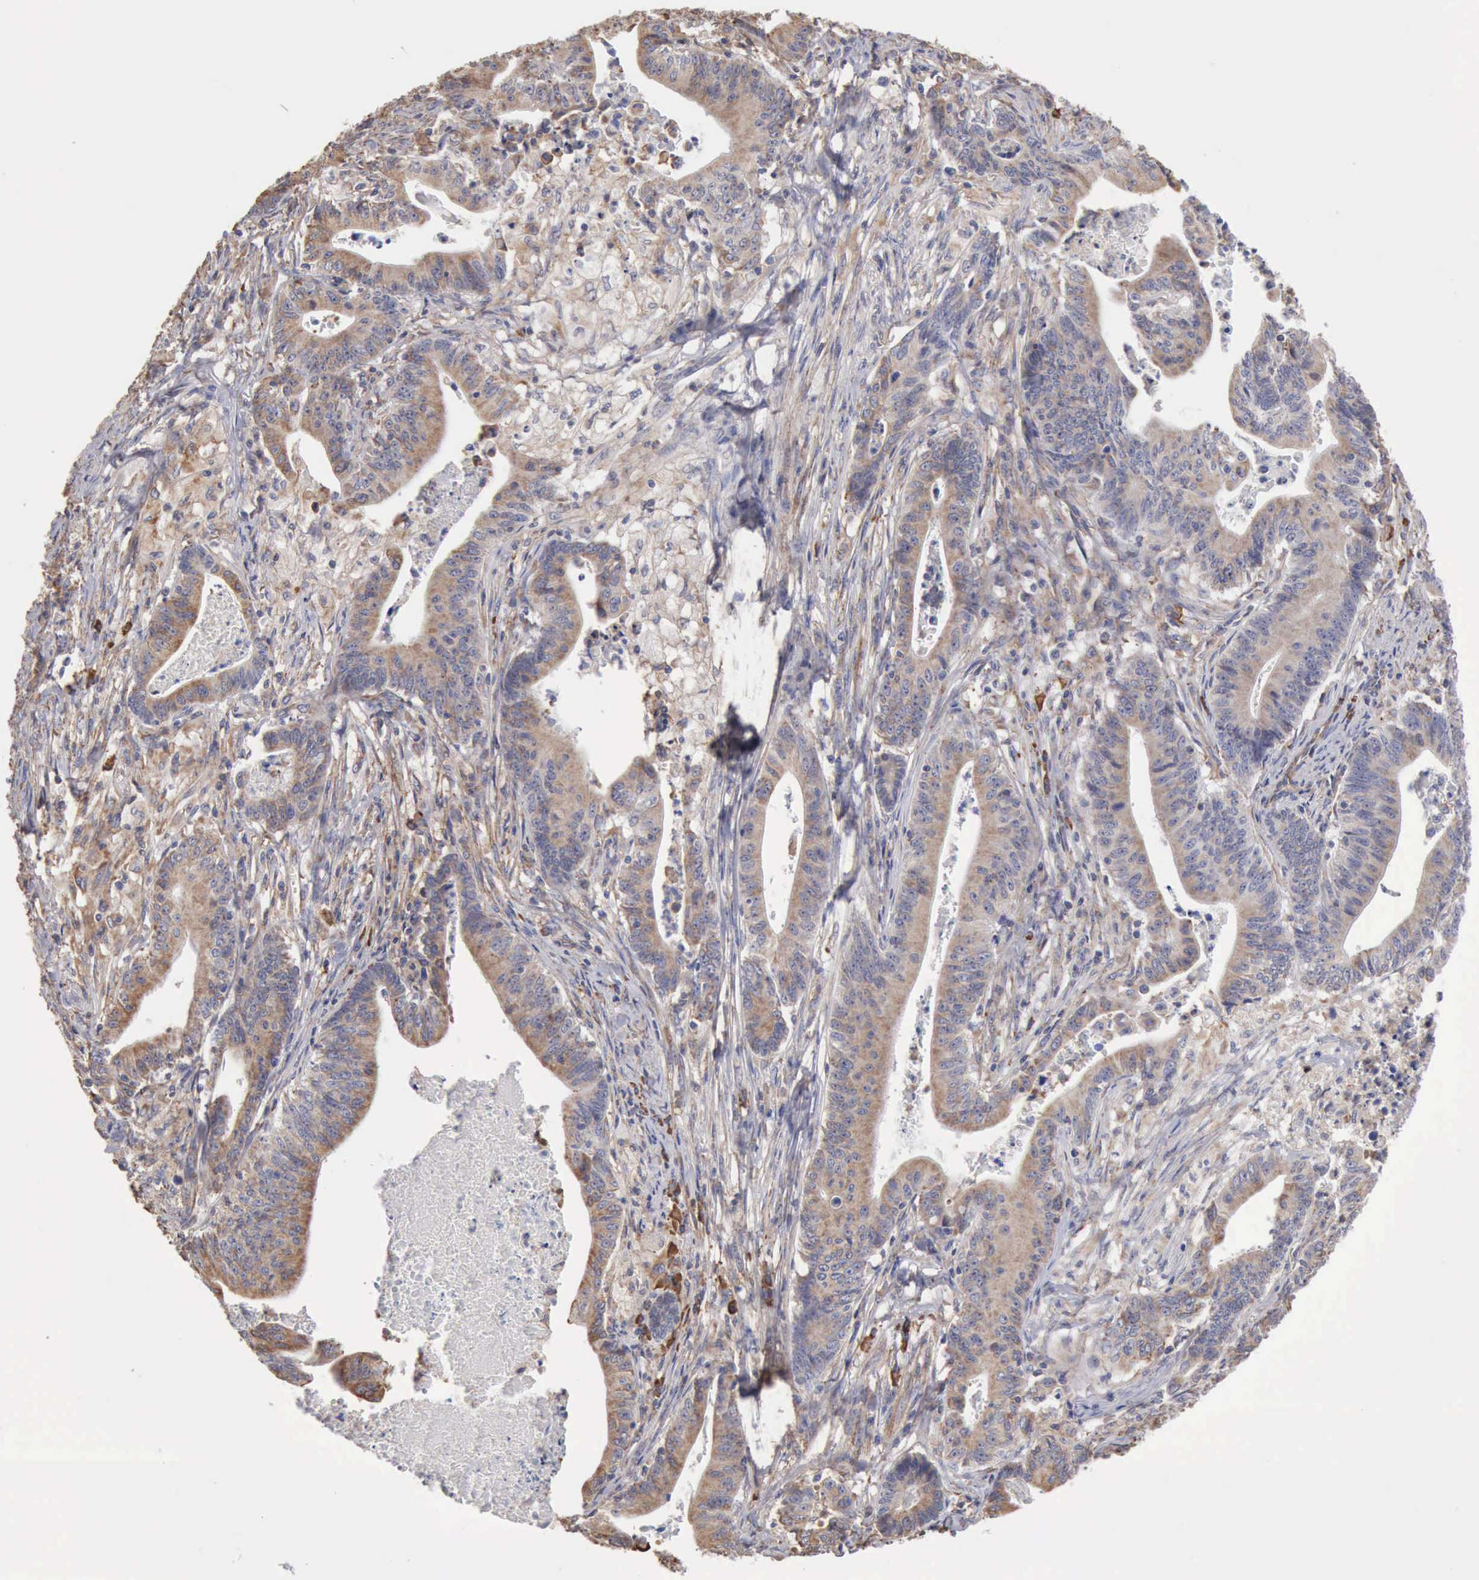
{"staining": {"intensity": "weak", "quantity": ">75%", "location": "cytoplasmic/membranous"}, "tissue": "stomach cancer", "cell_type": "Tumor cells", "image_type": "cancer", "snomed": [{"axis": "morphology", "description": "Adenocarcinoma, NOS"}, {"axis": "topography", "description": "Stomach, lower"}], "caption": "This is an image of immunohistochemistry (IHC) staining of stomach adenocarcinoma, which shows weak staining in the cytoplasmic/membranous of tumor cells.", "gene": "GPR101", "patient": {"sex": "female", "age": 86}}